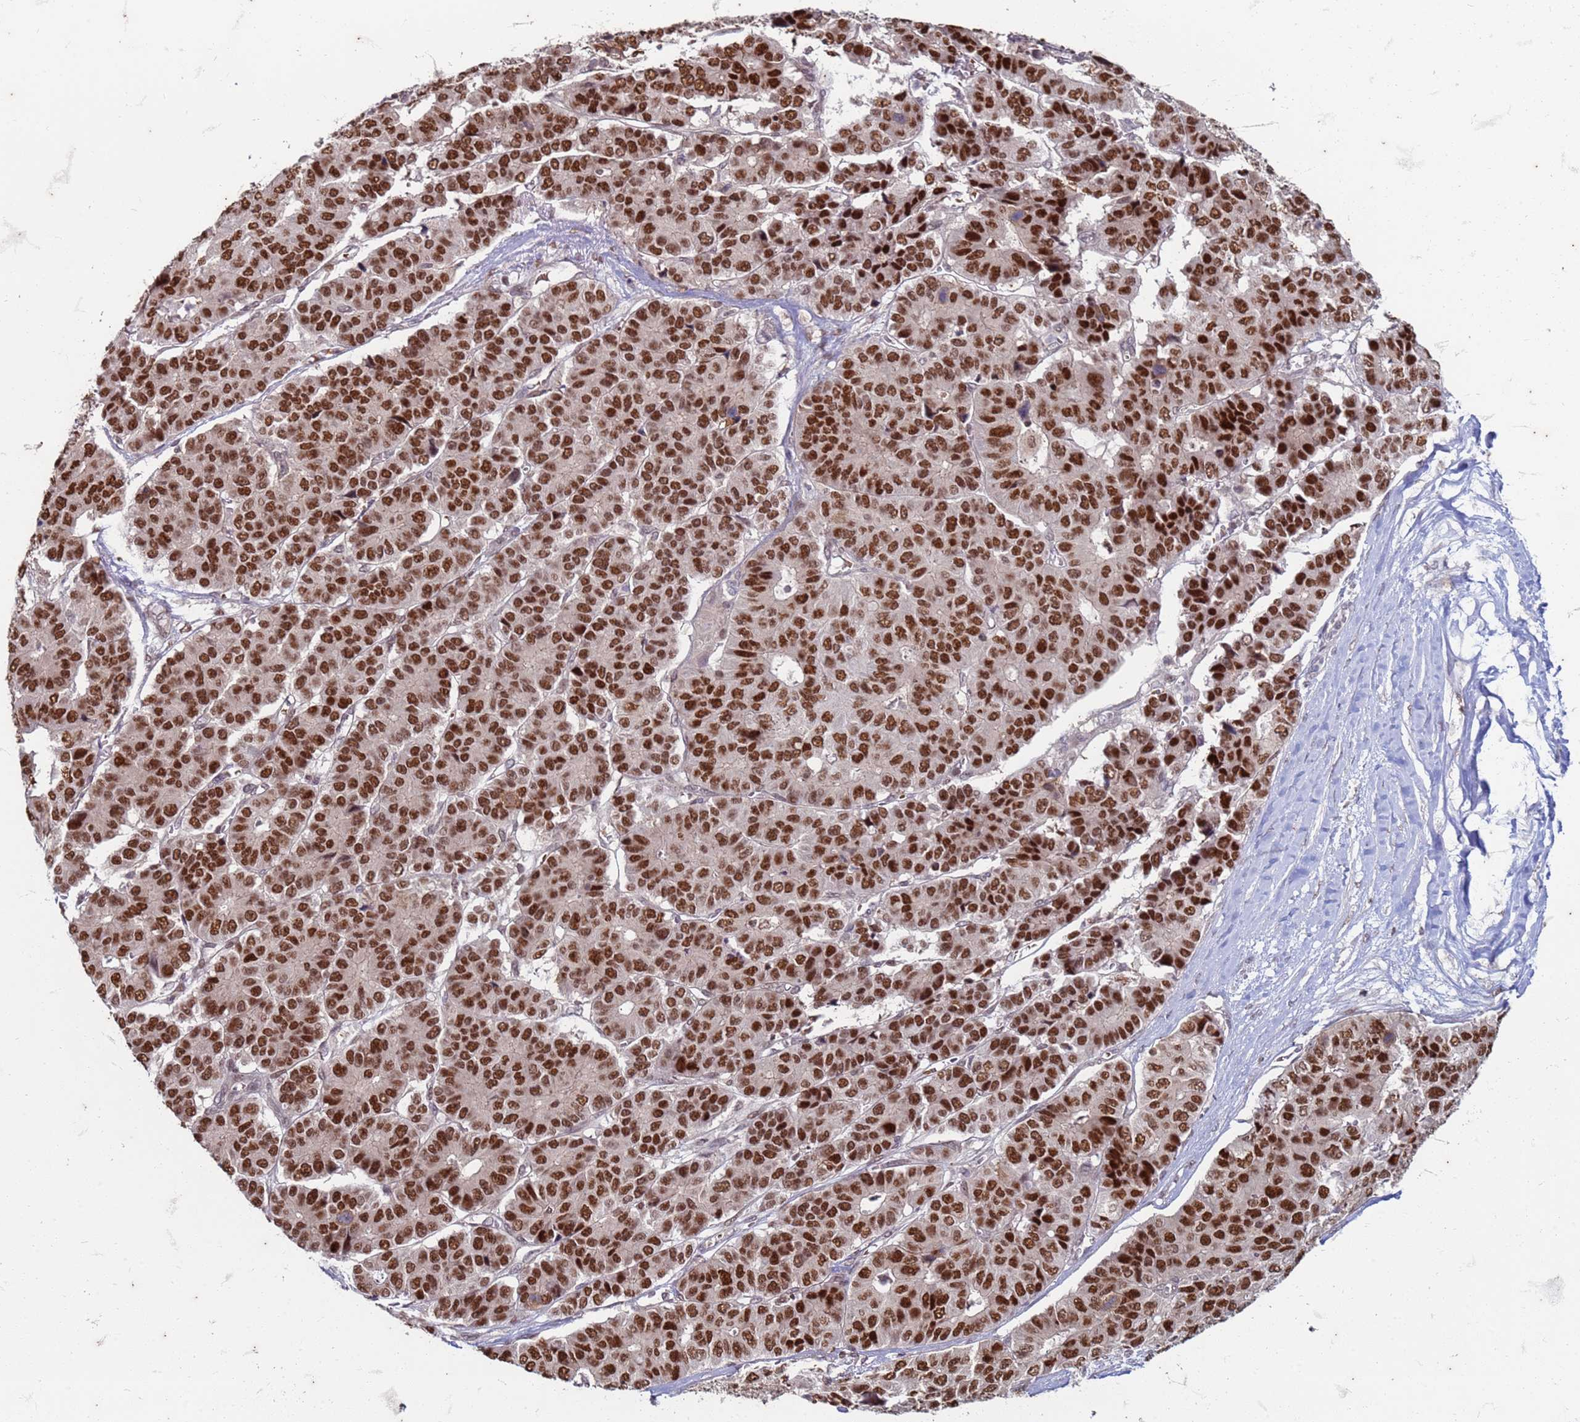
{"staining": {"intensity": "strong", "quantity": ">75%", "location": "nuclear"}, "tissue": "pancreatic cancer", "cell_type": "Tumor cells", "image_type": "cancer", "snomed": [{"axis": "morphology", "description": "Adenocarcinoma, NOS"}, {"axis": "topography", "description": "Pancreas"}], "caption": "A high amount of strong nuclear expression is identified in approximately >75% of tumor cells in adenocarcinoma (pancreatic) tissue. (Stains: DAB in brown, nuclei in blue, Microscopy: brightfield microscopy at high magnification).", "gene": "TRMT6", "patient": {"sex": "male", "age": 50}}